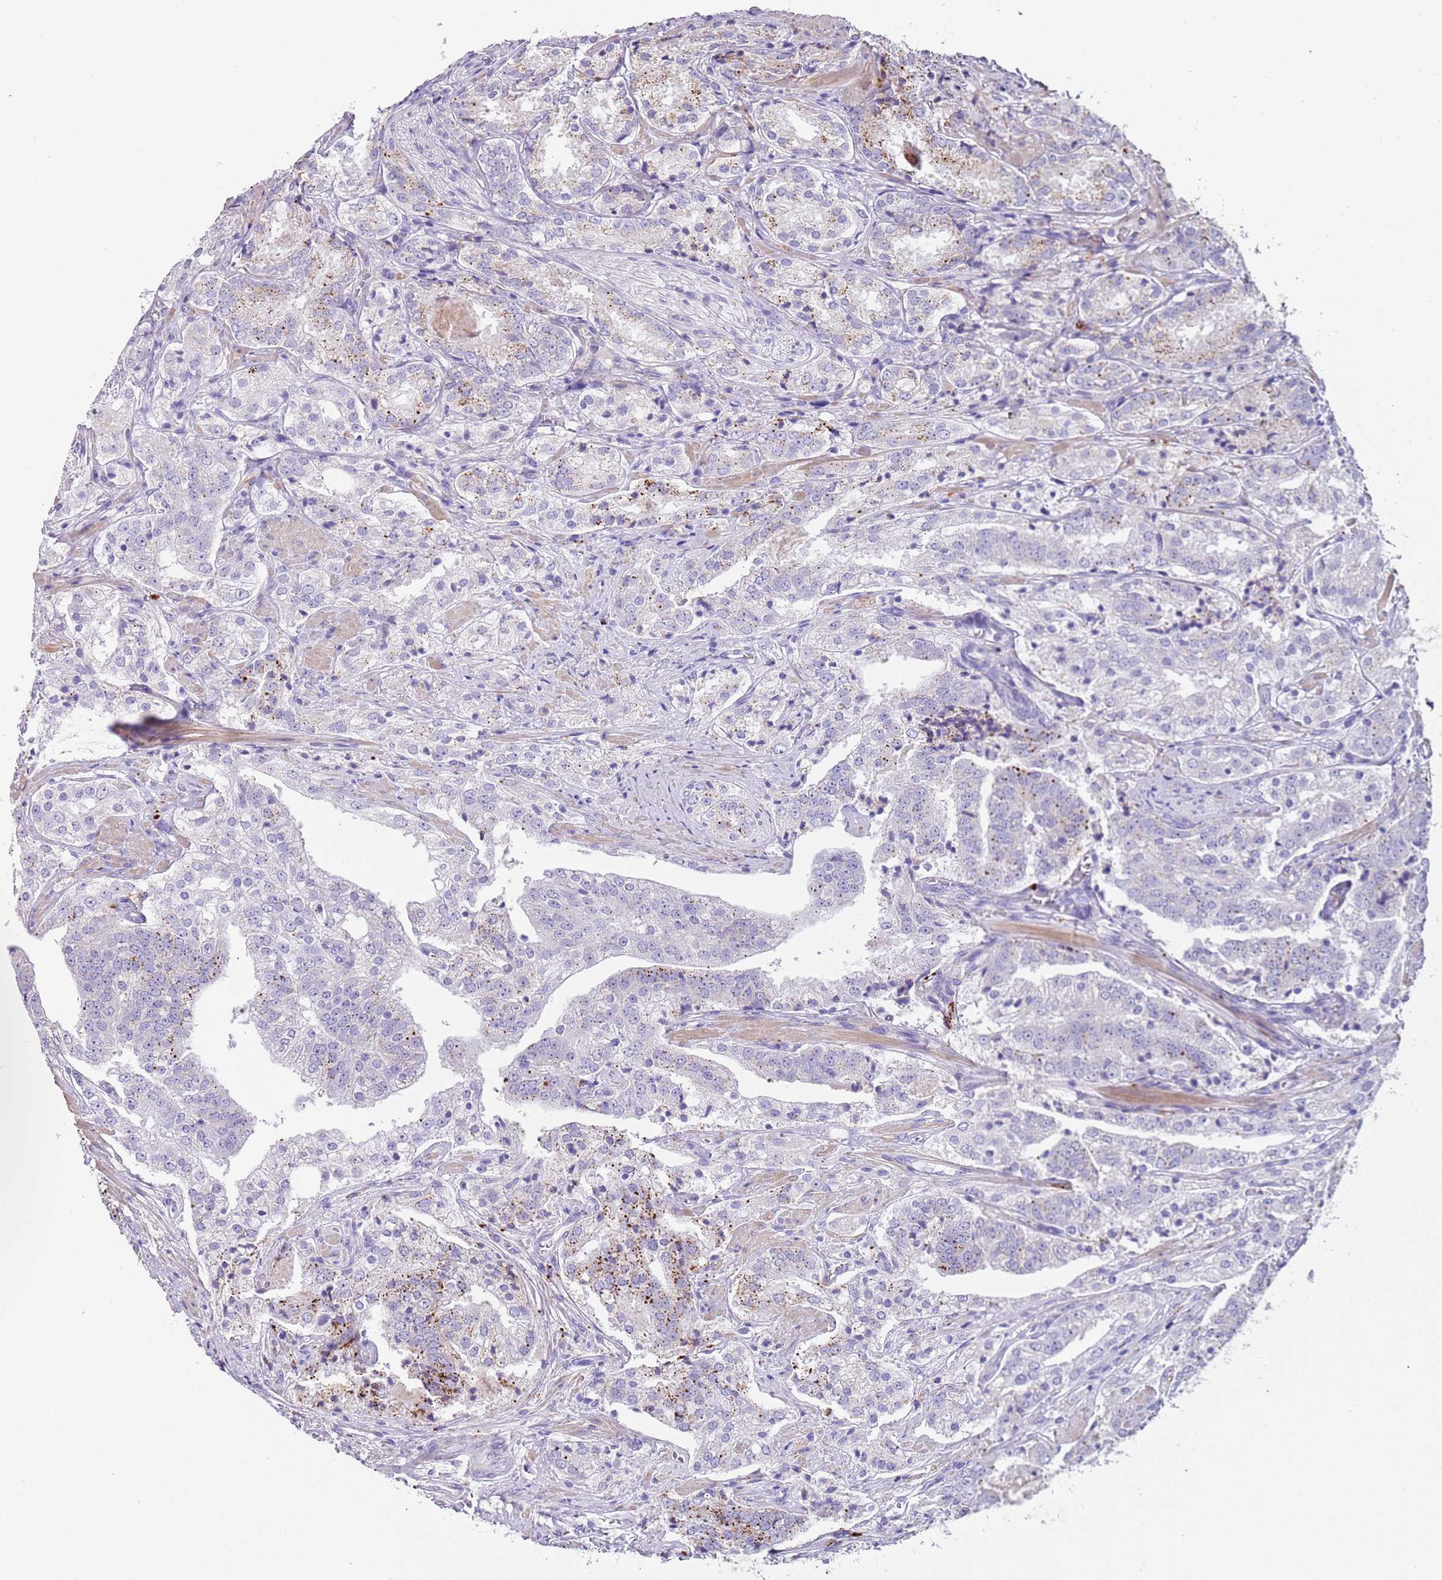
{"staining": {"intensity": "moderate", "quantity": "<25%", "location": "cytoplasmic/membranous"}, "tissue": "prostate cancer", "cell_type": "Tumor cells", "image_type": "cancer", "snomed": [{"axis": "morphology", "description": "Adenocarcinoma, High grade"}, {"axis": "topography", "description": "Prostate"}], "caption": "The histopathology image reveals immunohistochemical staining of prostate adenocarcinoma (high-grade). There is moderate cytoplasmic/membranous staining is appreciated in about <25% of tumor cells. (DAB = brown stain, brightfield microscopy at high magnification).", "gene": "LRRN3", "patient": {"sex": "male", "age": 63}}